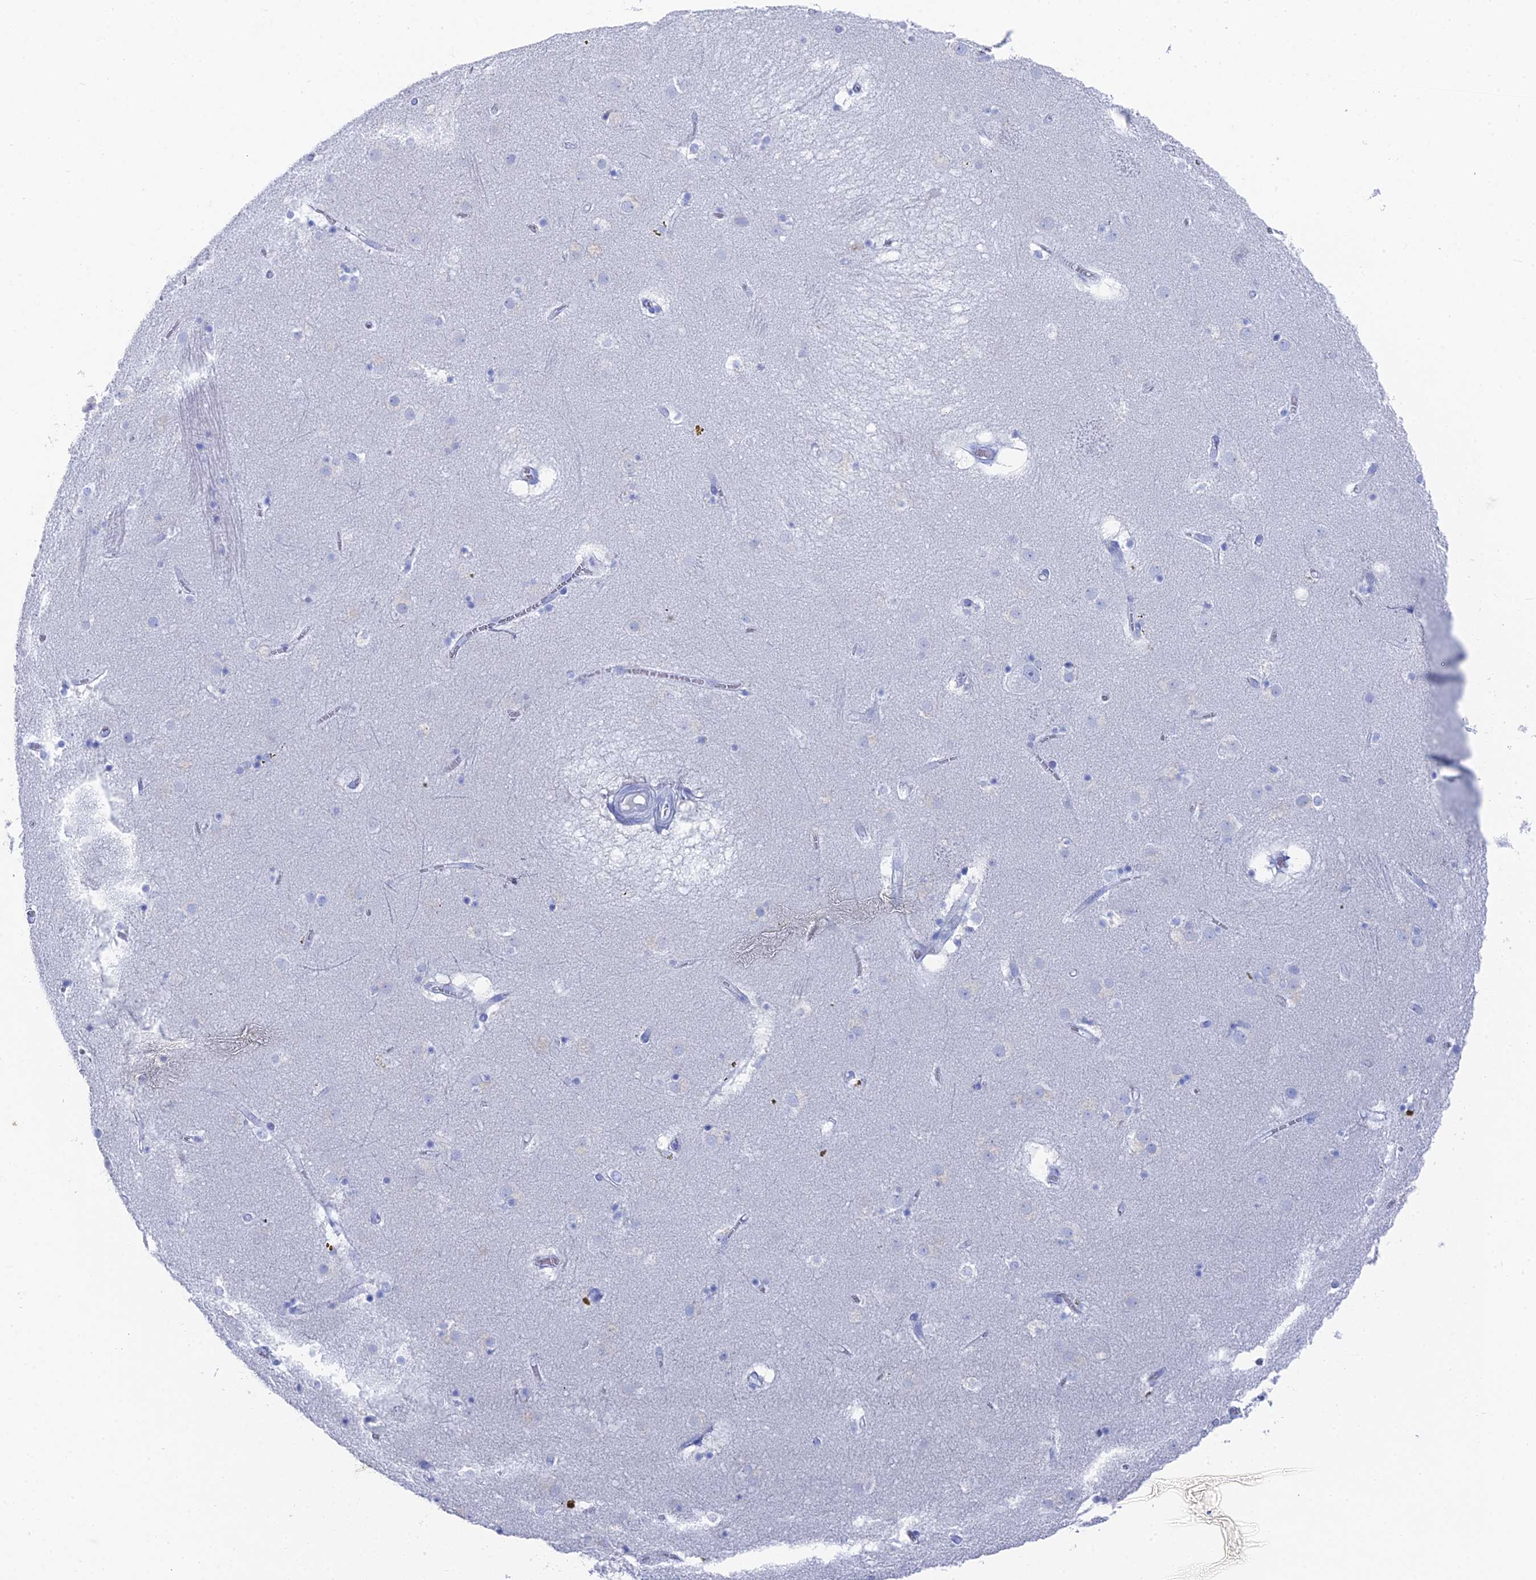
{"staining": {"intensity": "negative", "quantity": "none", "location": "none"}, "tissue": "caudate", "cell_type": "Glial cells", "image_type": "normal", "snomed": [{"axis": "morphology", "description": "Normal tissue, NOS"}, {"axis": "topography", "description": "Lateral ventricle wall"}], "caption": "Immunohistochemistry (IHC) histopathology image of benign caudate: caudate stained with DAB reveals no significant protein positivity in glial cells. Brightfield microscopy of IHC stained with DAB (brown) and hematoxylin (blue), captured at high magnification.", "gene": "ENPP3", "patient": {"sex": "male", "age": 70}}